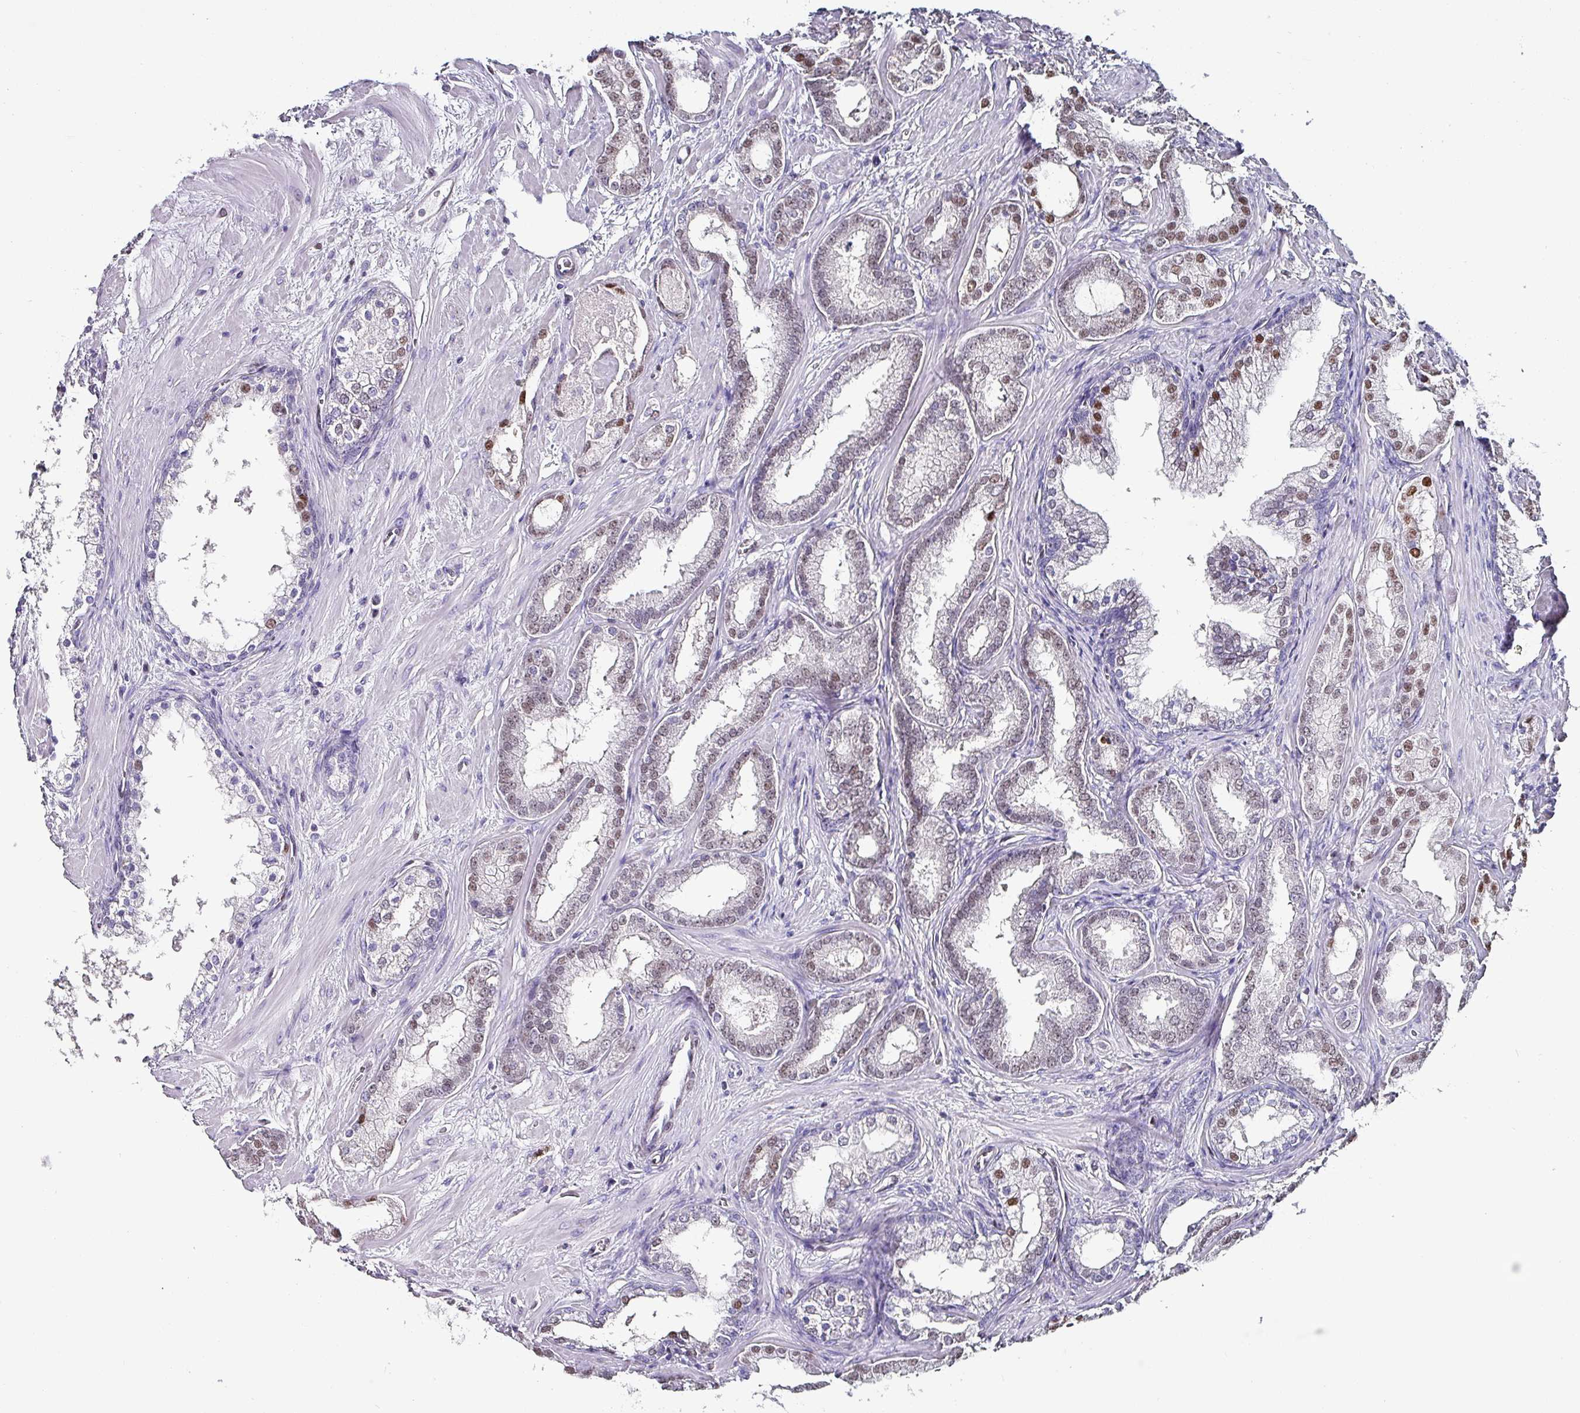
{"staining": {"intensity": "moderate", "quantity": "25%-75%", "location": "nuclear"}, "tissue": "prostate cancer", "cell_type": "Tumor cells", "image_type": "cancer", "snomed": [{"axis": "morphology", "description": "Adenocarcinoma, High grade"}, {"axis": "topography", "description": "Prostate"}], "caption": "About 25%-75% of tumor cells in human prostate cancer (adenocarcinoma (high-grade)) demonstrate moderate nuclear protein positivity as visualized by brown immunohistochemical staining.", "gene": "ZNF816-ZNF321P", "patient": {"sex": "male", "age": 64}}